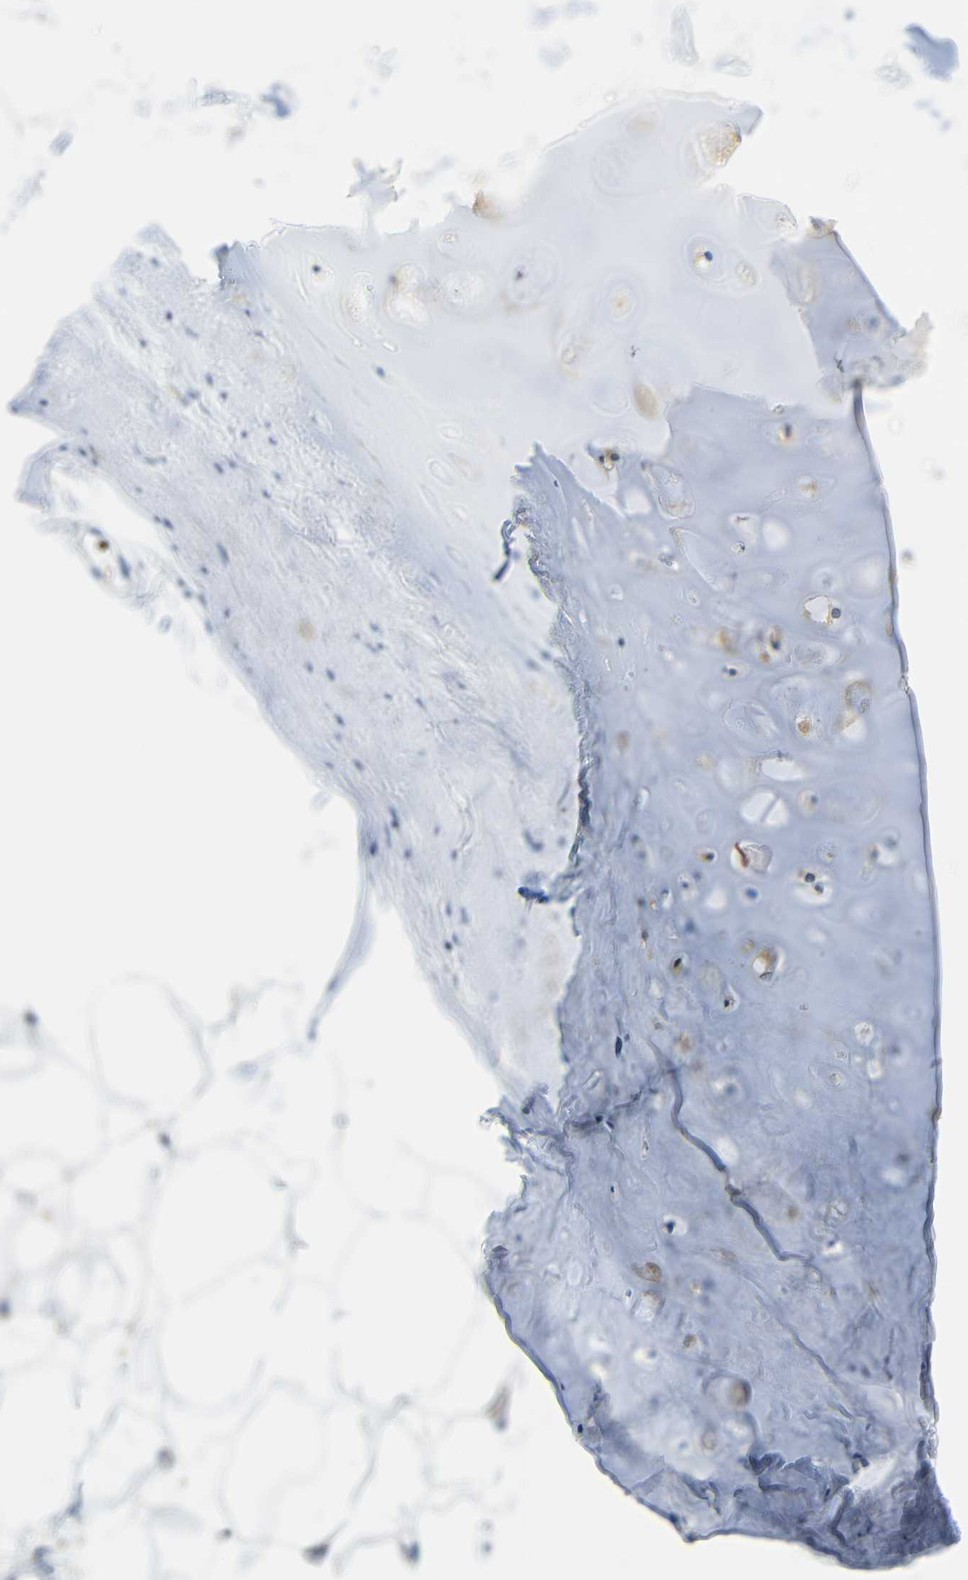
{"staining": {"intensity": "negative", "quantity": "none", "location": "none"}, "tissue": "adipose tissue", "cell_type": "Adipocytes", "image_type": "normal", "snomed": [{"axis": "morphology", "description": "Normal tissue, NOS"}, {"axis": "topography", "description": "Breast"}, {"axis": "topography", "description": "Adipose tissue"}], "caption": "The image reveals no significant staining in adipocytes of adipose tissue.", "gene": "FMO5", "patient": {"sex": "female", "age": 25}}